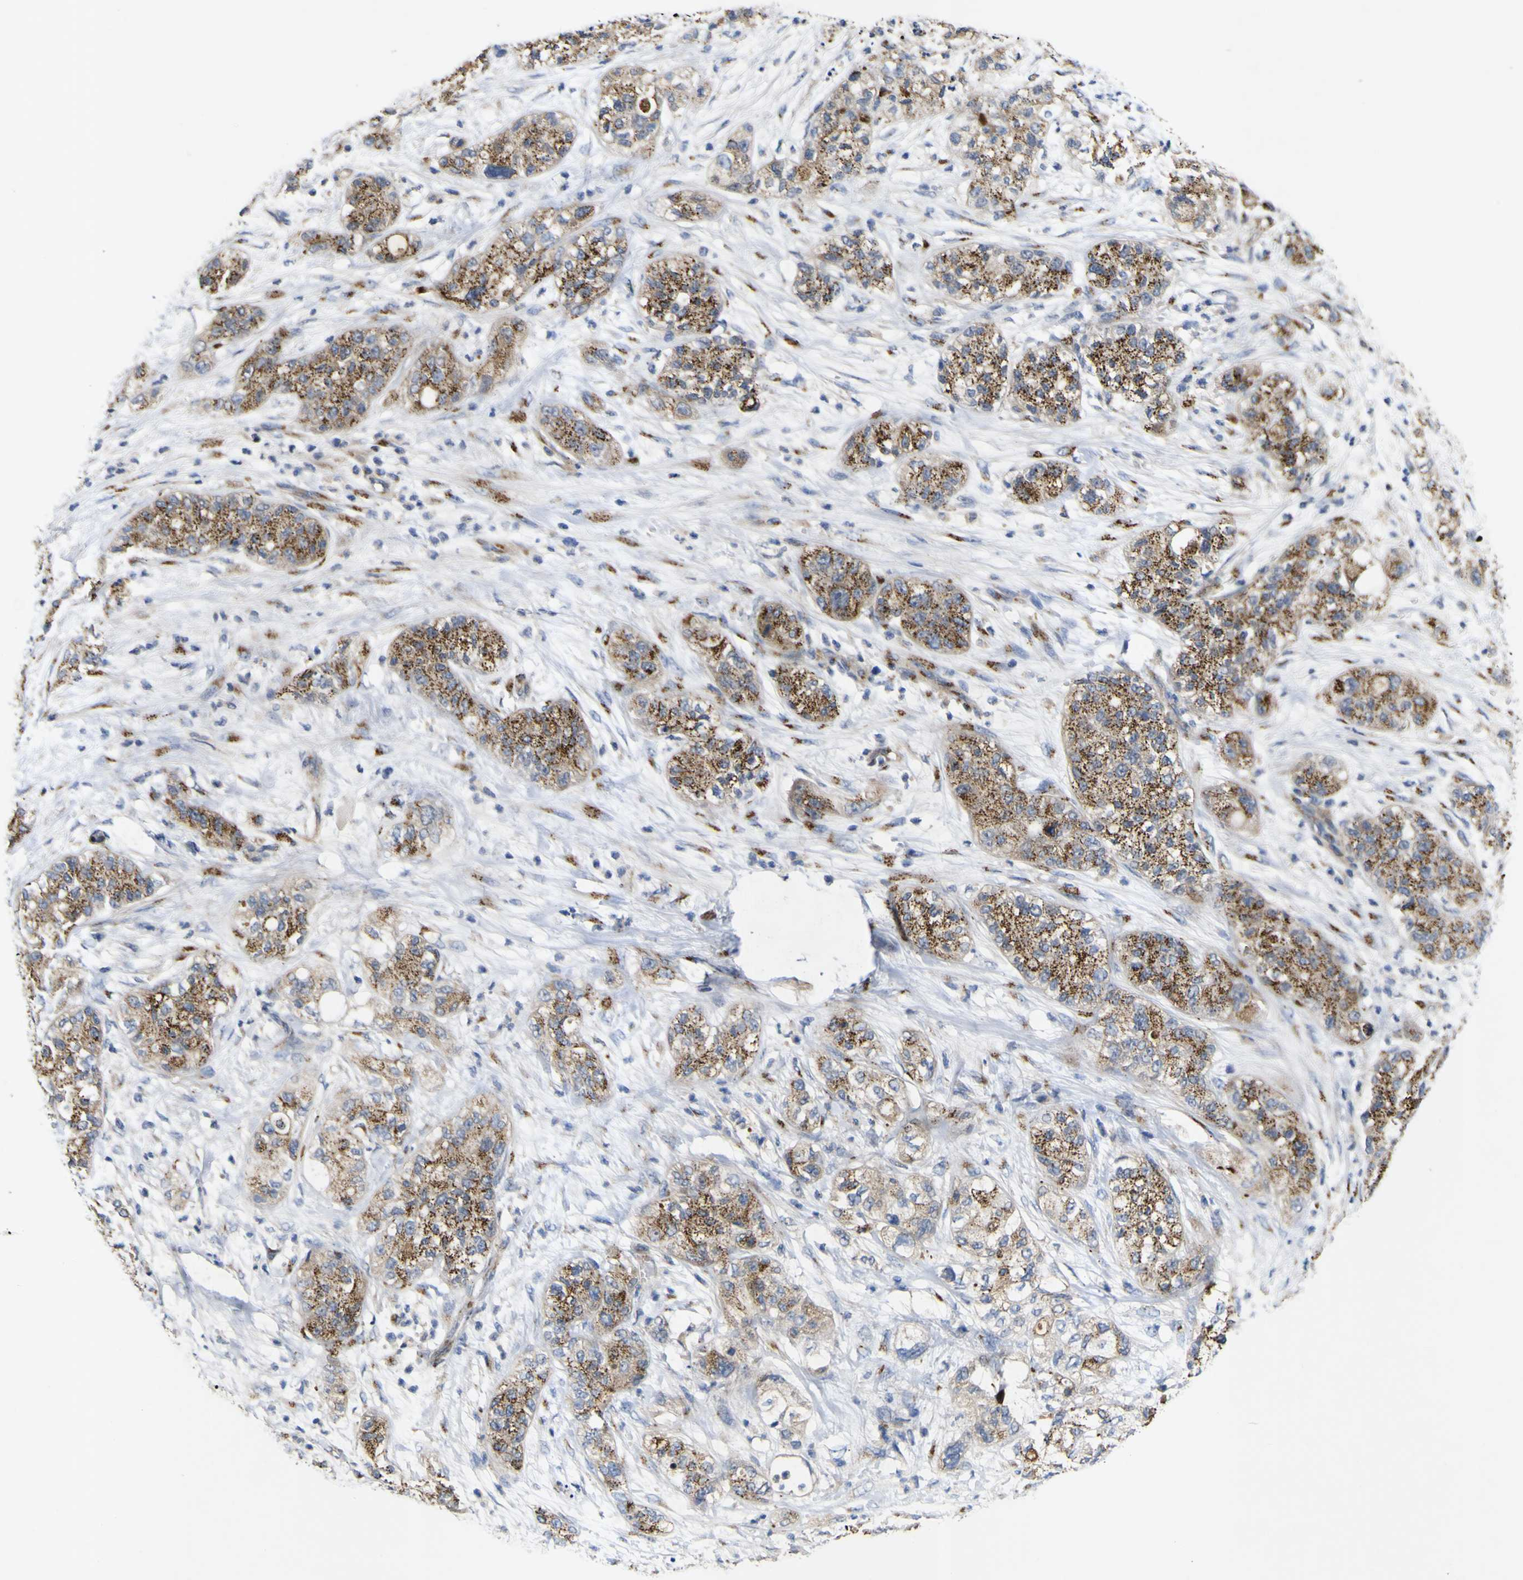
{"staining": {"intensity": "strong", "quantity": ">75%", "location": "cytoplasmic/membranous"}, "tissue": "pancreatic cancer", "cell_type": "Tumor cells", "image_type": "cancer", "snomed": [{"axis": "morphology", "description": "Adenocarcinoma, NOS"}, {"axis": "topography", "description": "Pancreas"}], "caption": "Brown immunohistochemical staining in human pancreatic adenocarcinoma exhibits strong cytoplasmic/membranous staining in about >75% of tumor cells. (Brightfield microscopy of DAB IHC at high magnification).", "gene": "COA1", "patient": {"sex": "female", "age": 78}}